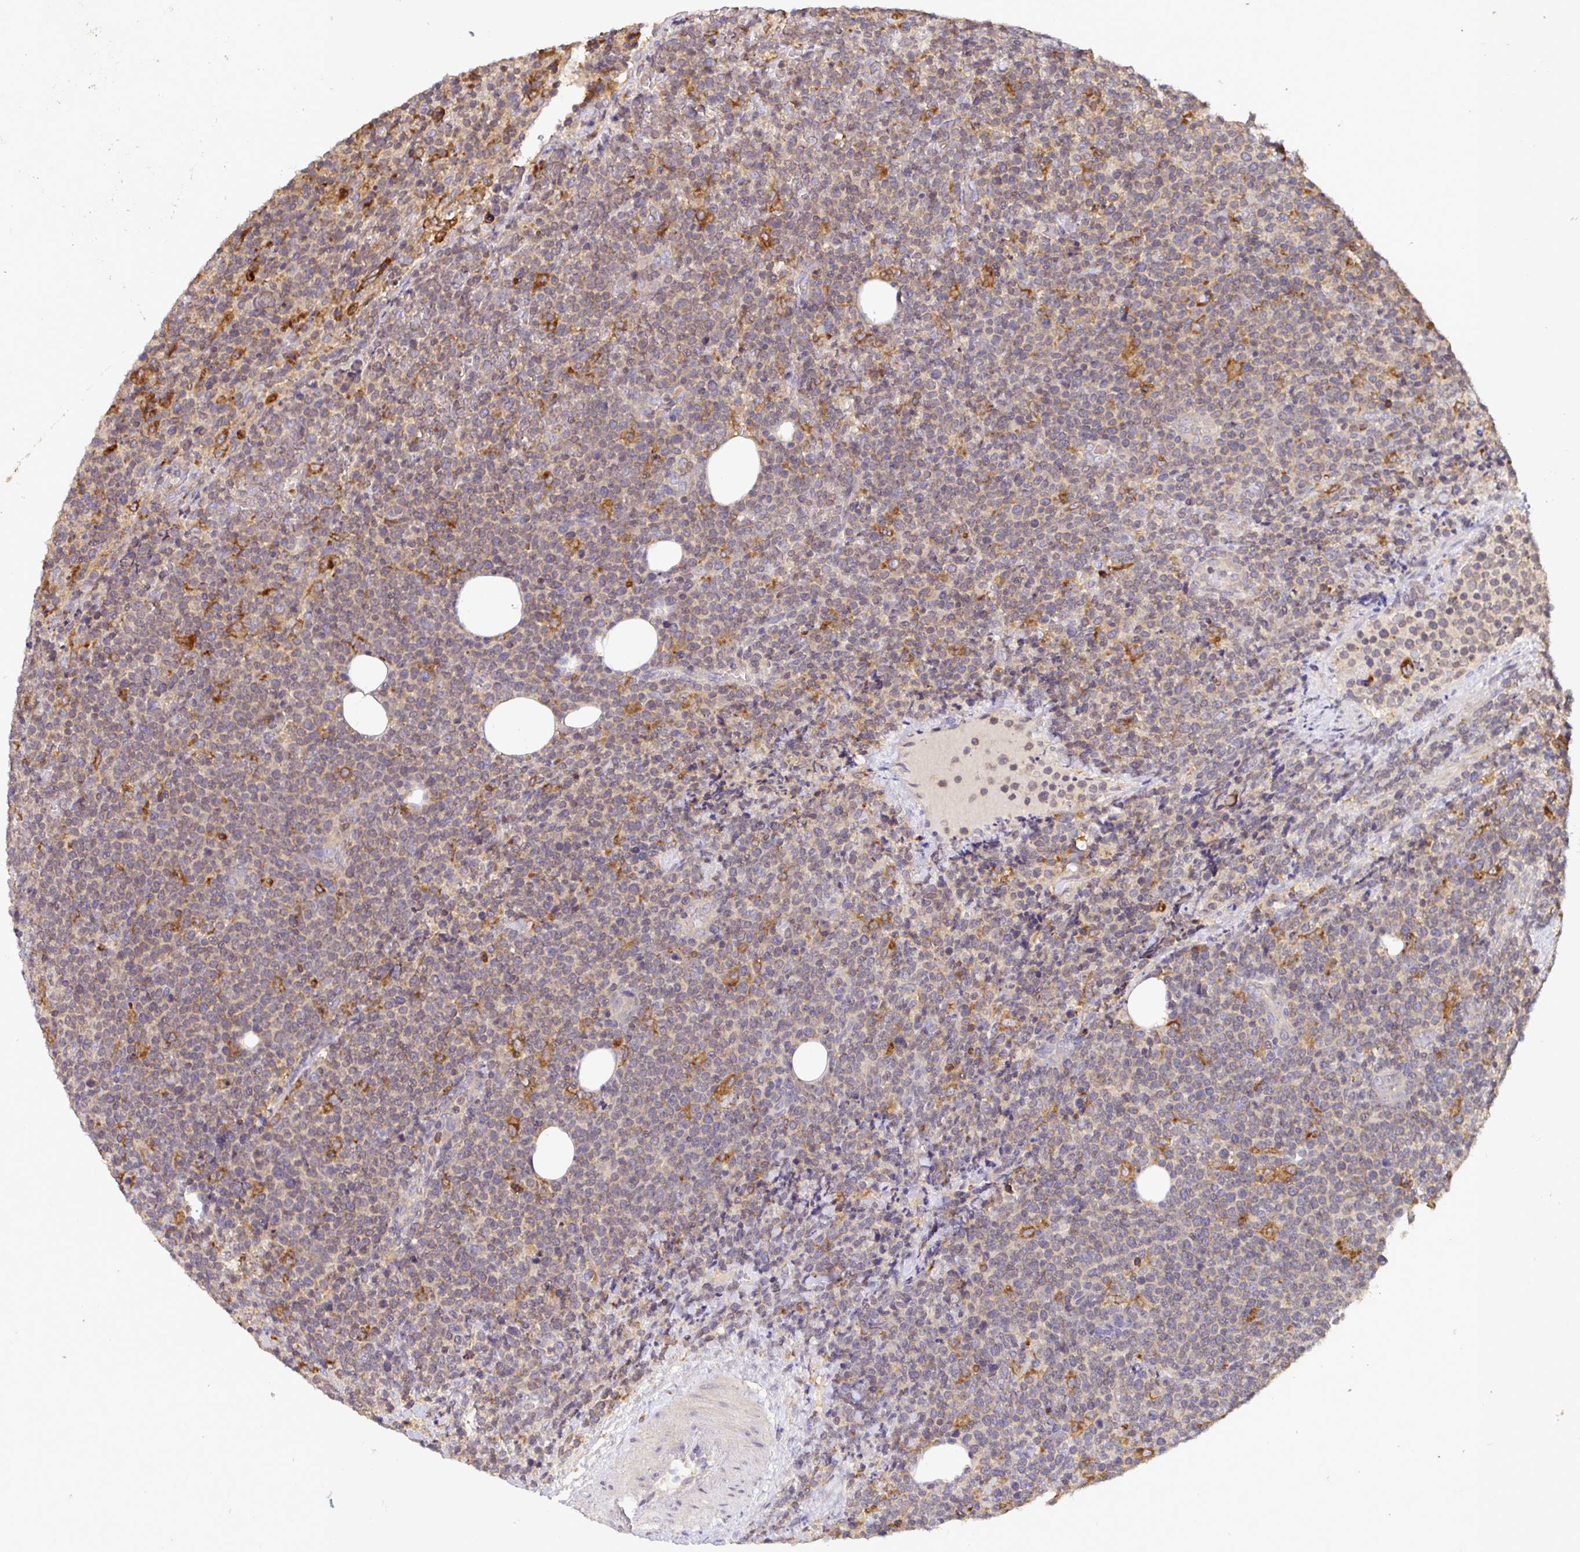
{"staining": {"intensity": "weak", "quantity": "25%-75%", "location": "cytoplasmic/membranous"}, "tissue": "lymphoma", "cell_type": "Tumor cells", "image_type": "cancer", "snomed": [{"axis": "morphology", "description": "Malignant lymphoma, non-Hodgkin's type, High grade"}, {"axis": "topography", "description": "Lymph node"}], "caption": "Protein staining exhibits weak cytoplasmic/membranous expression in about 25%-75% of tumor cells in malignant lymphoma, non-Hodgkin's type (high-grade). (brown staining indicates protein expression, while blue staining denotes nuclei).", "gene": "ATP6V1F", "patient": {"sex": "male", "age": 61}}